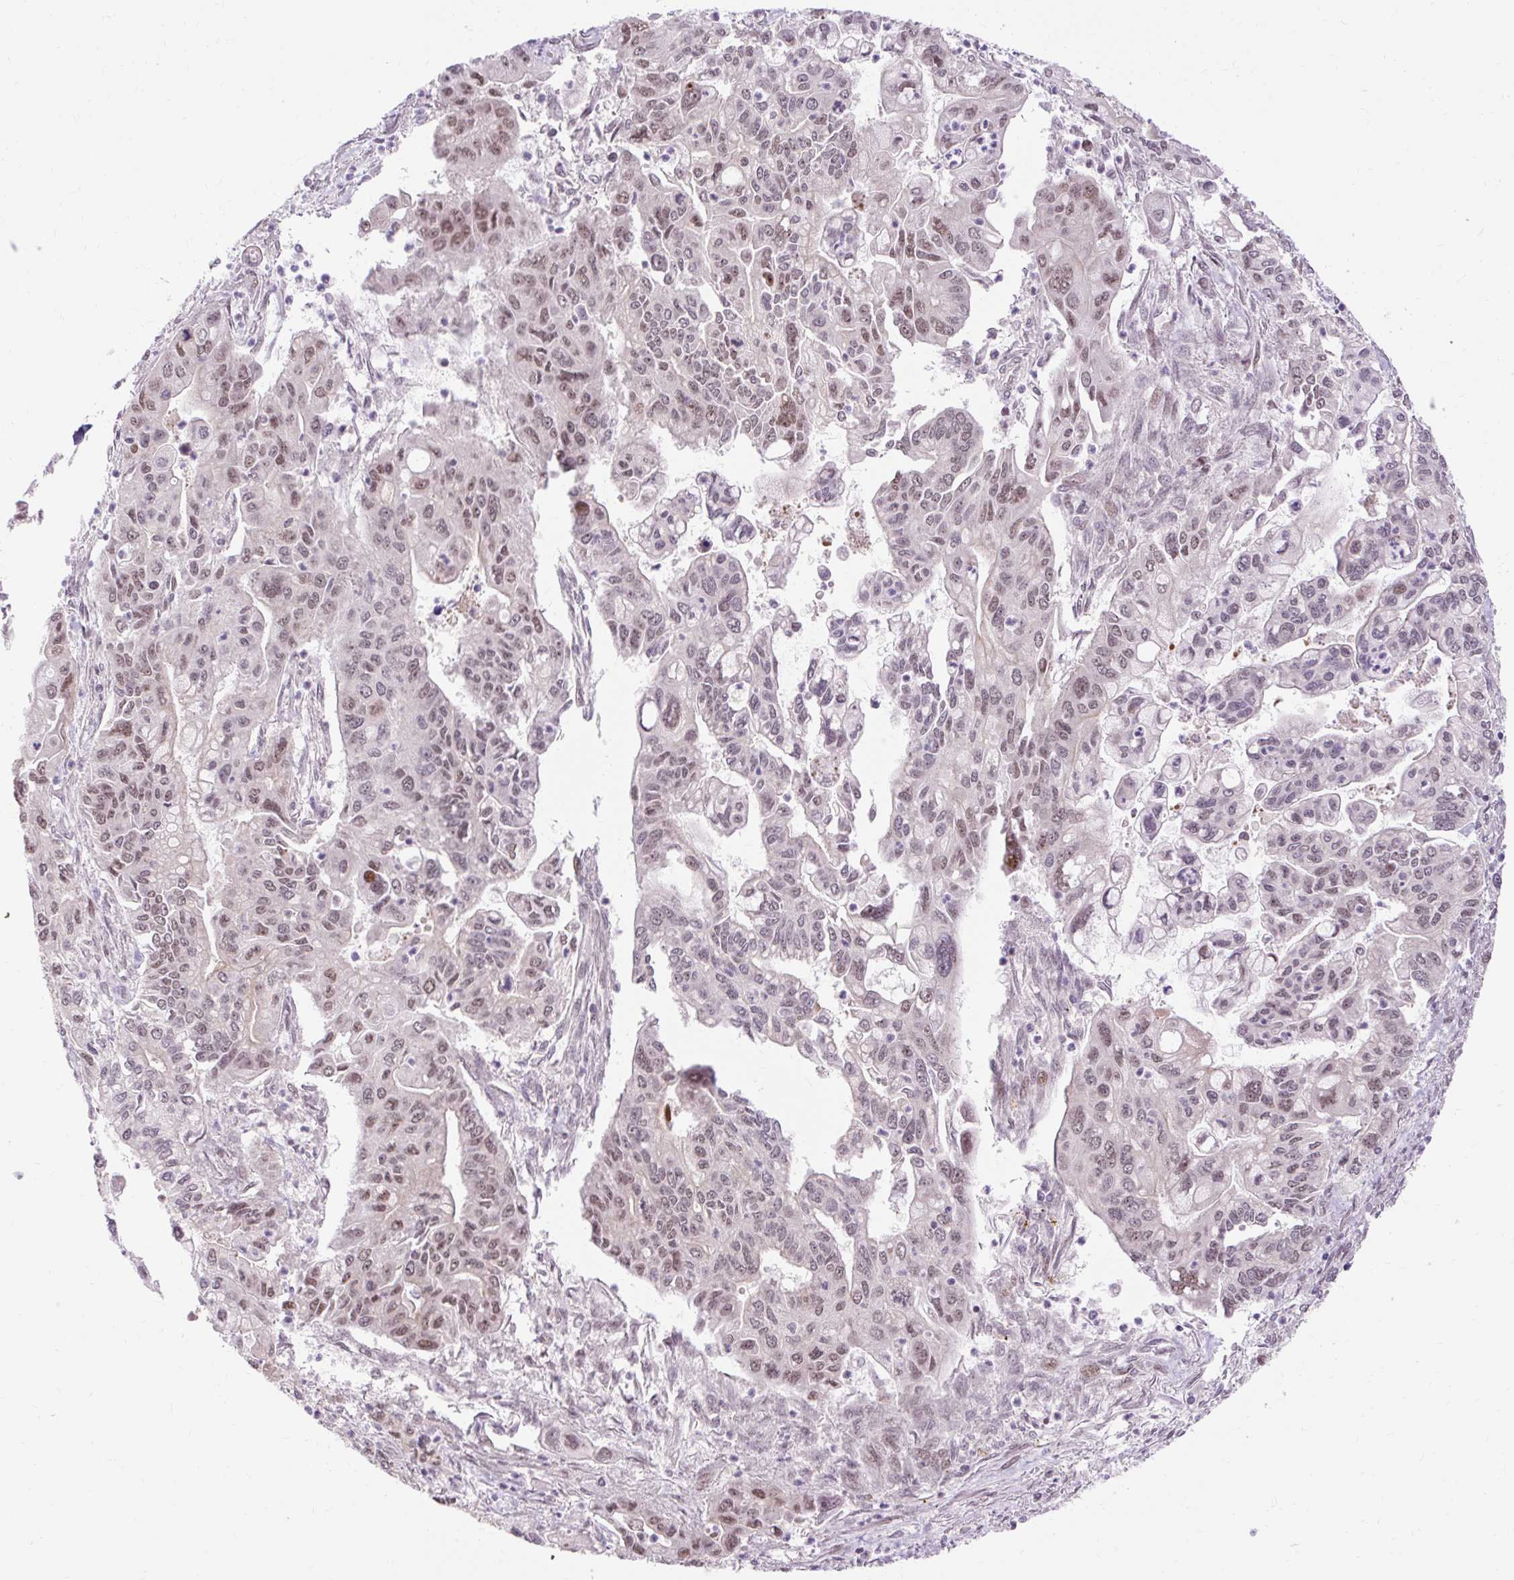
{"staining": {"intensity": "weak", "quantity": ">75%", "location": "nuclear"}, "tissue": "pancreatic cancer", "cell_type": "Tumor cells", "image_type": "cancer", "snomed": [{"axis": "morphology", "description": "Adenocarcinoma, NOS"}, {"axis": "topography", "description": "Pancreas"}], "caption": "A low amount of weak nuclear staining is appreciated in about >75% of tumor cells in pancreatic adenocarcinoma tissue.", "gene": "MECOM", "patient": {"sex": "male", "age": 62}}